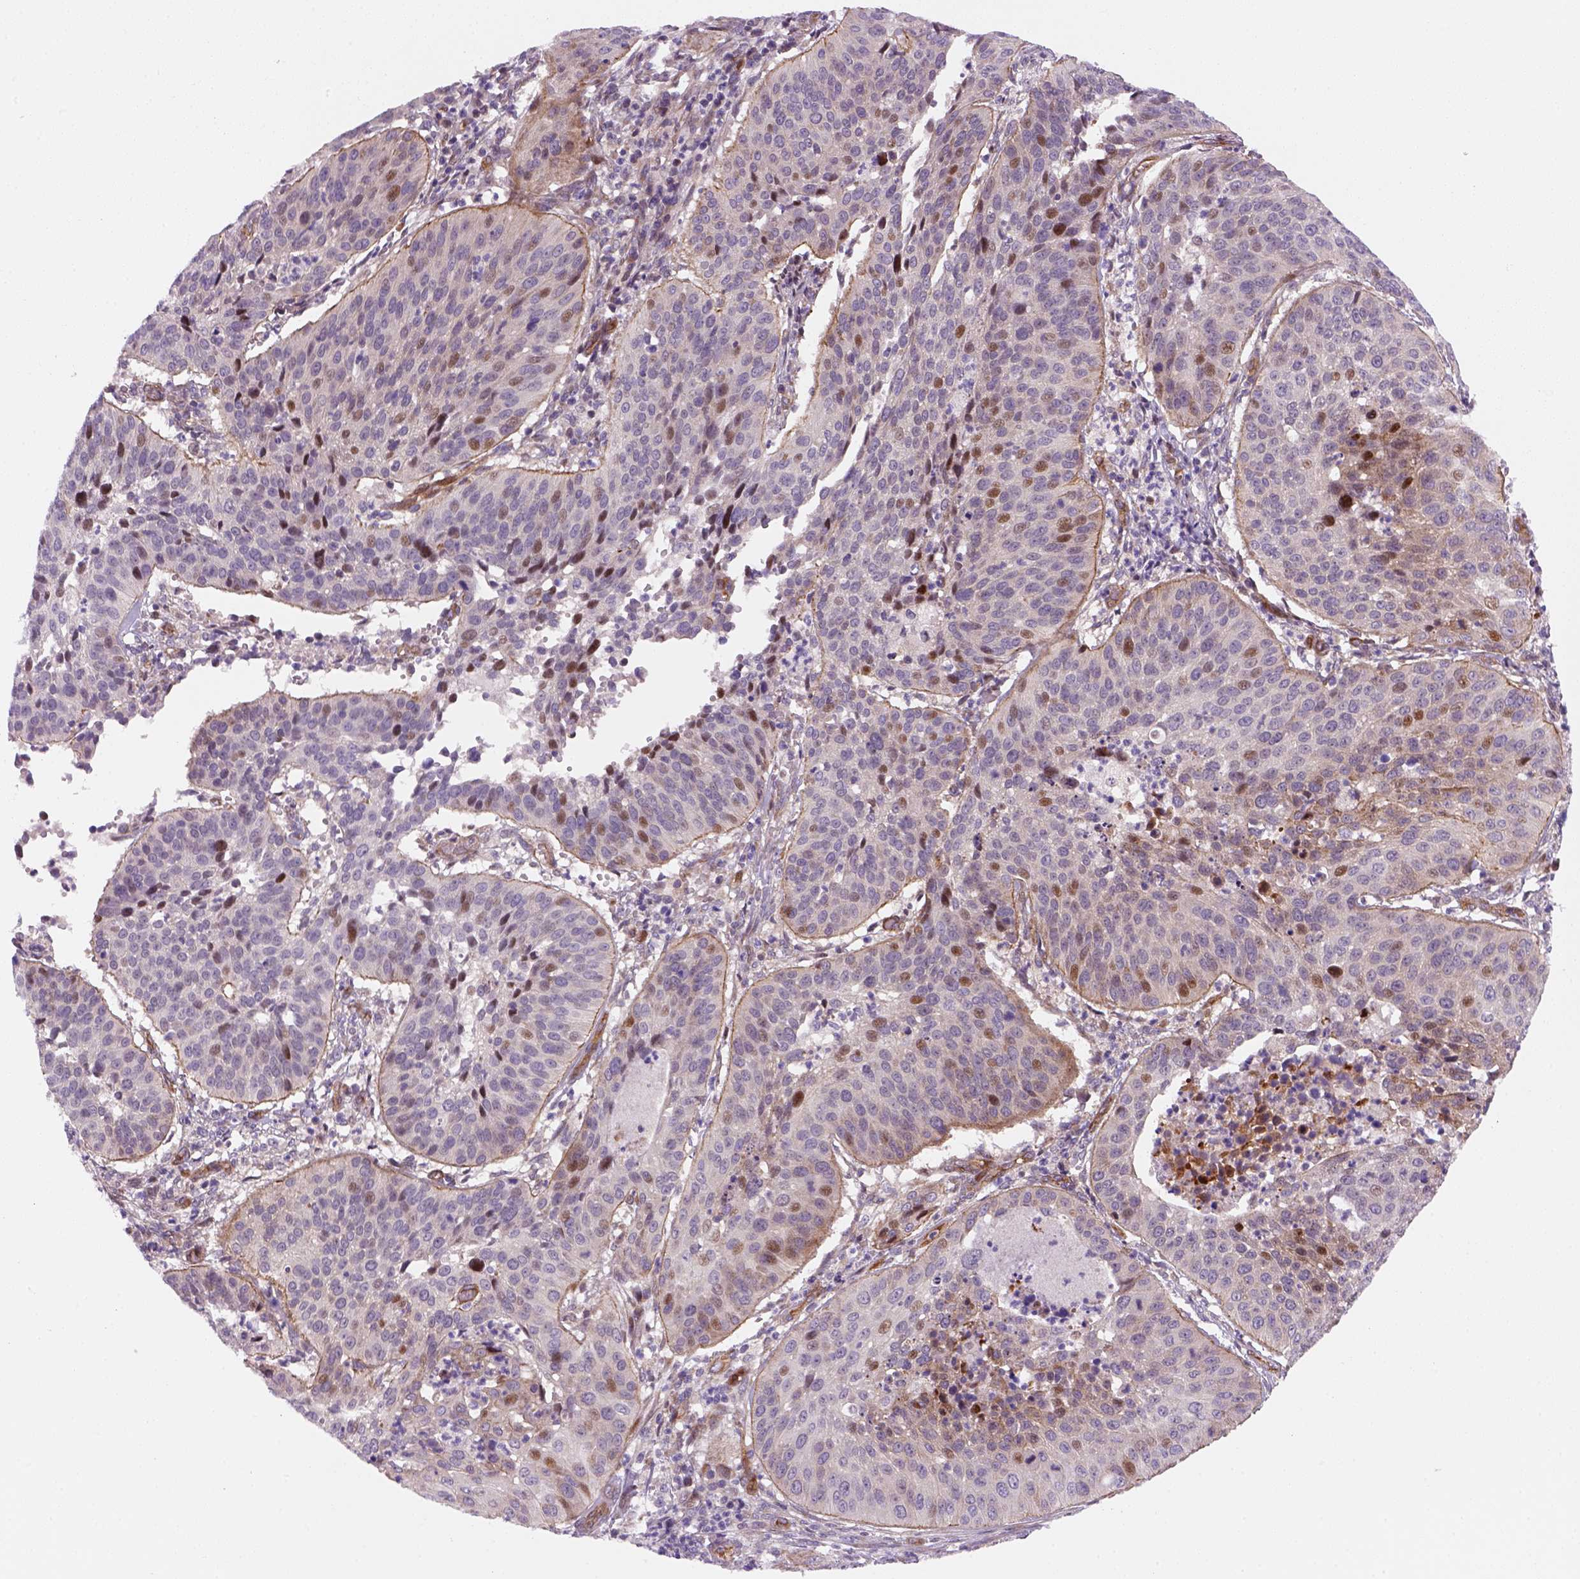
{"staining": {"intensity": "moderate", "quantity": "<25%", "location": "nuclear"}, "tissue": "cervical cancer", "cell_type": "Tumor cells", "image_type": "cancer", "snomed": [{"axis": "morphology", "description": "Normal tissue, NOS"}, {"axis": "morphology", "description": "Squamous cell carcinoma, NOS"}, {"axis": "topography", "description": "Cervix"}], "caption": "A micrograph of human cervical cancer (squamous cell carcinoma) stained for a protein reveals moderate nuclear brown staining in tumor cells.", "gene": "VSTM5", "patient": {"sex": "female", "age": 39}}